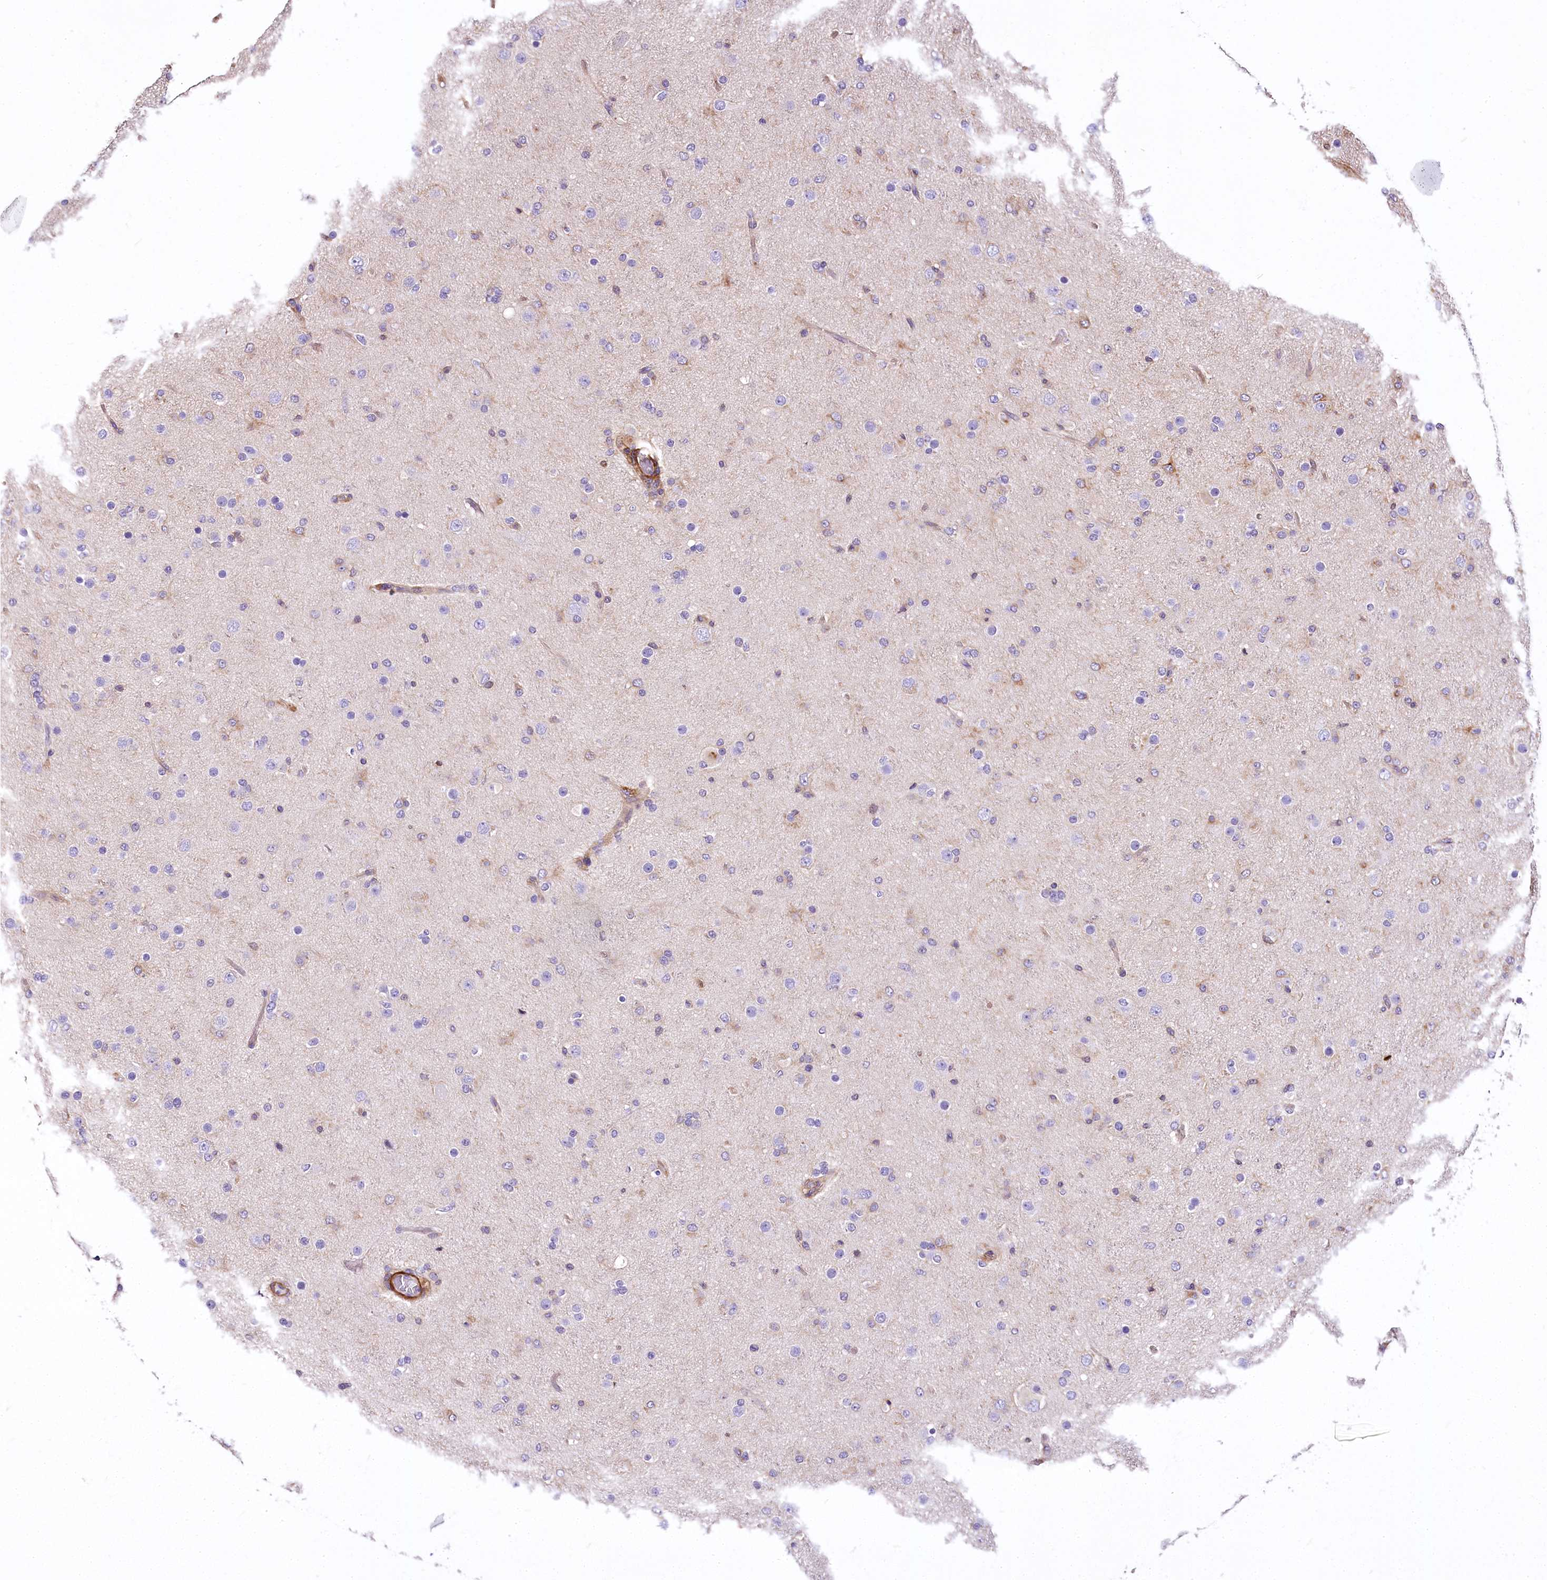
{"staining": {"intensity": "negative", "quantity": "none", "location": "none"}, "tissue": "glioma", "cell_type": "Tumor cells", "image_type": "cancer", "snomed": [{"axis": "morphology", "description": "Glioma, malignant, Low grade"}, {"axis": "topography", "description": "Brain"}], "caption": "High magnification brightfield microscopy of glioma stained with DAB (3,3'-diaminobenzidine) (brown) and counterstained with hematoxylin (blue): tumor cells show no significant staining.", "gene": "DPP3", "patient": {"sex": "male", "age": 65}}